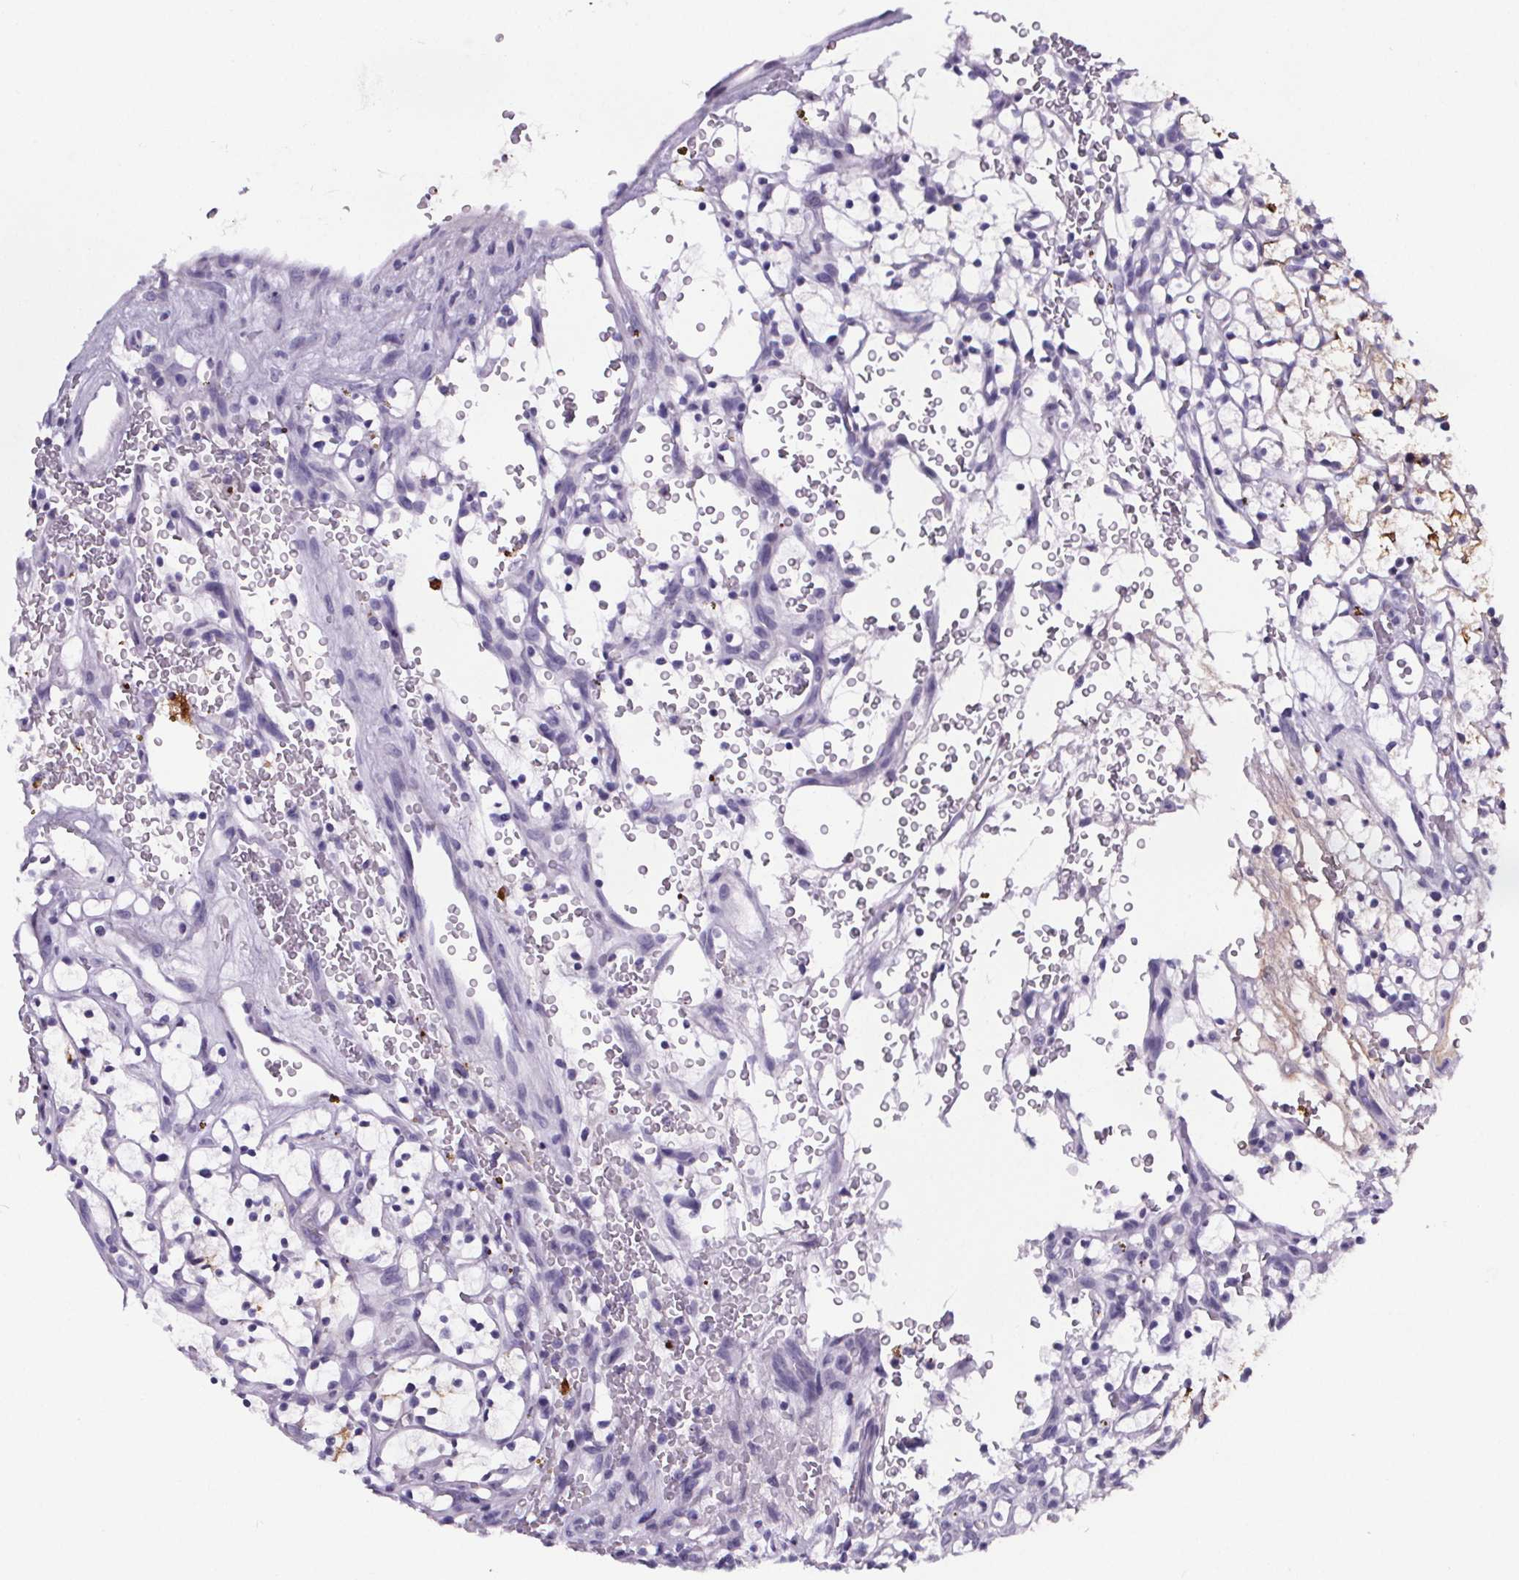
{"staining": {"intensity": "moderate", "quantity": "<25%", "location": "cytoplasmic/membranous"}, "tissue": "renal cancer", "cell_type": "Tumor cells", "image_type": "cancer", "snomed": [{"axis": "morphology", "description": "Adenocarcinoma, NOS"}, {"axis": "topography", "description": "Kidney"}], "caption": "Adenocarcinoma (renal) stained with a brown dye reveals moderate cytoplasmic/membranous positive staining in about <25% of tumor cells.", "gene": "CUBN", "patient": {"sex": "female", "age": 64}}